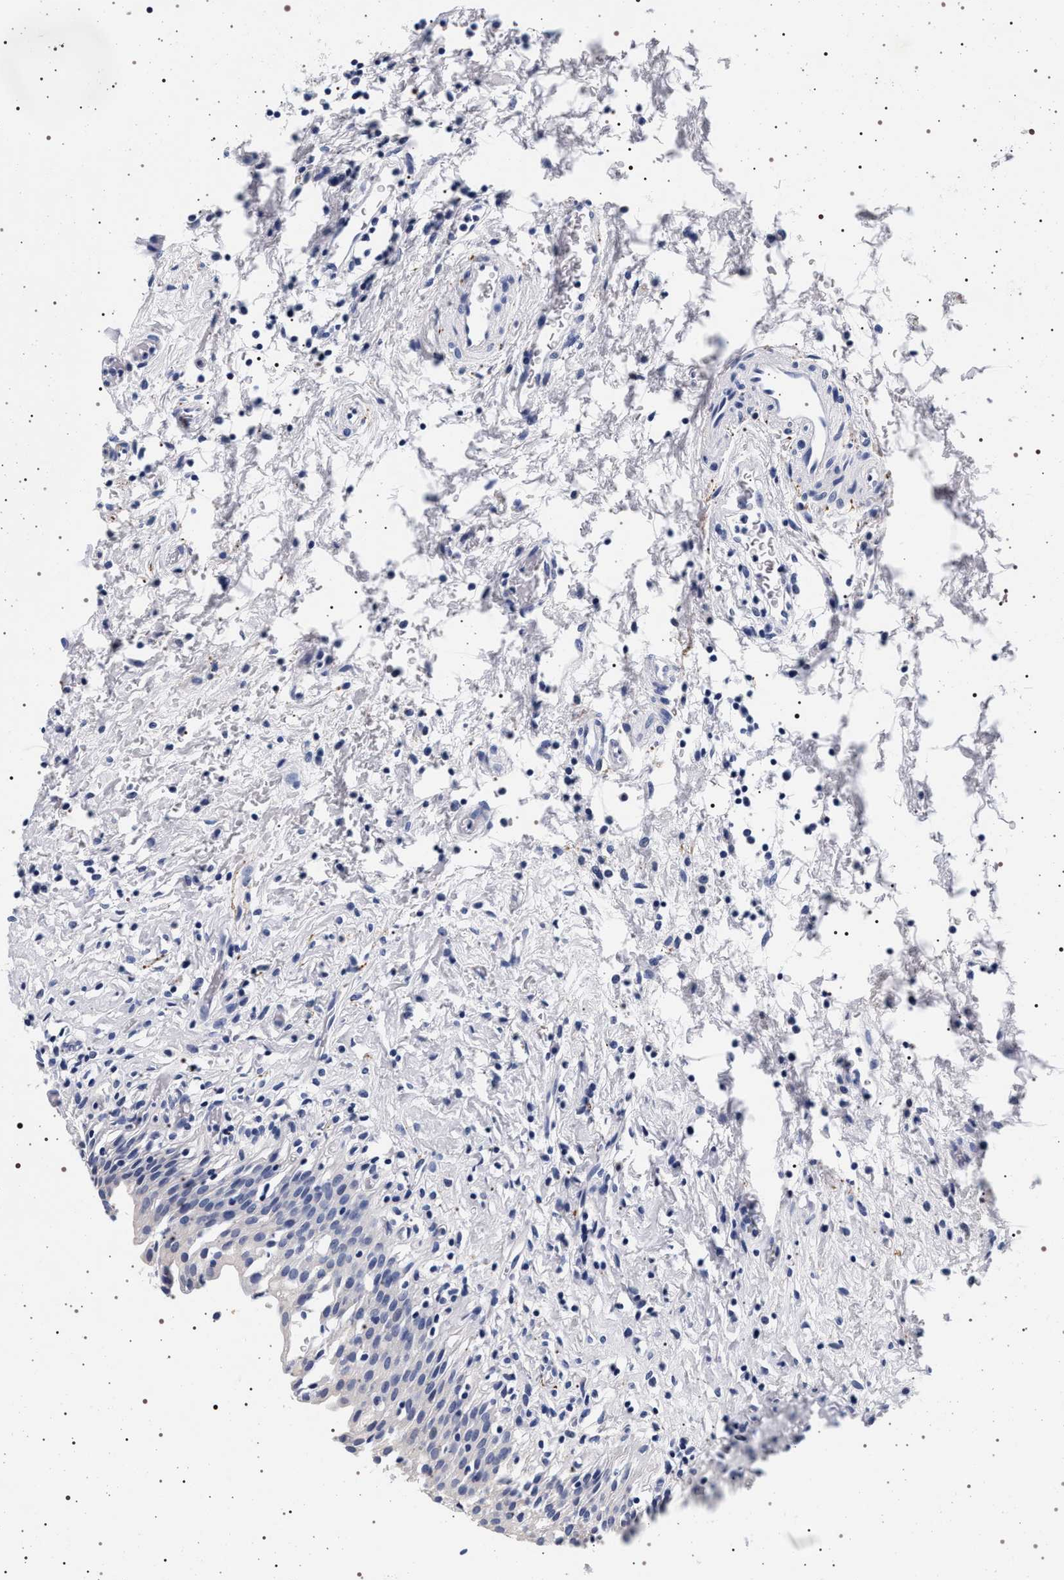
{"staining": {"intensity": "negative", "quantity": "none", "location": "none"}, "tissue": "urinary bladder", "cell_type": "Urothelial cells", "image_type": "normal", "snomed": [{"axis": "morphology", "description": "Normal tissue, NOS"}, {"axis": "topography", "description": "Urinary bladder"}], "caption": "This photomicrograph is of unremarkable urinary bladder stained with immunohistochemistry to label a protein in brown with the nuclei are counter-stained blue. There is no staining in urothelial cells. (DAB (3,3'-diaminobenzidine) immunohistochemistry visualized using brightfield microscopy, high magnification).", "gene": "SYN1", "patient": {"sex": "male", "age": 51}}